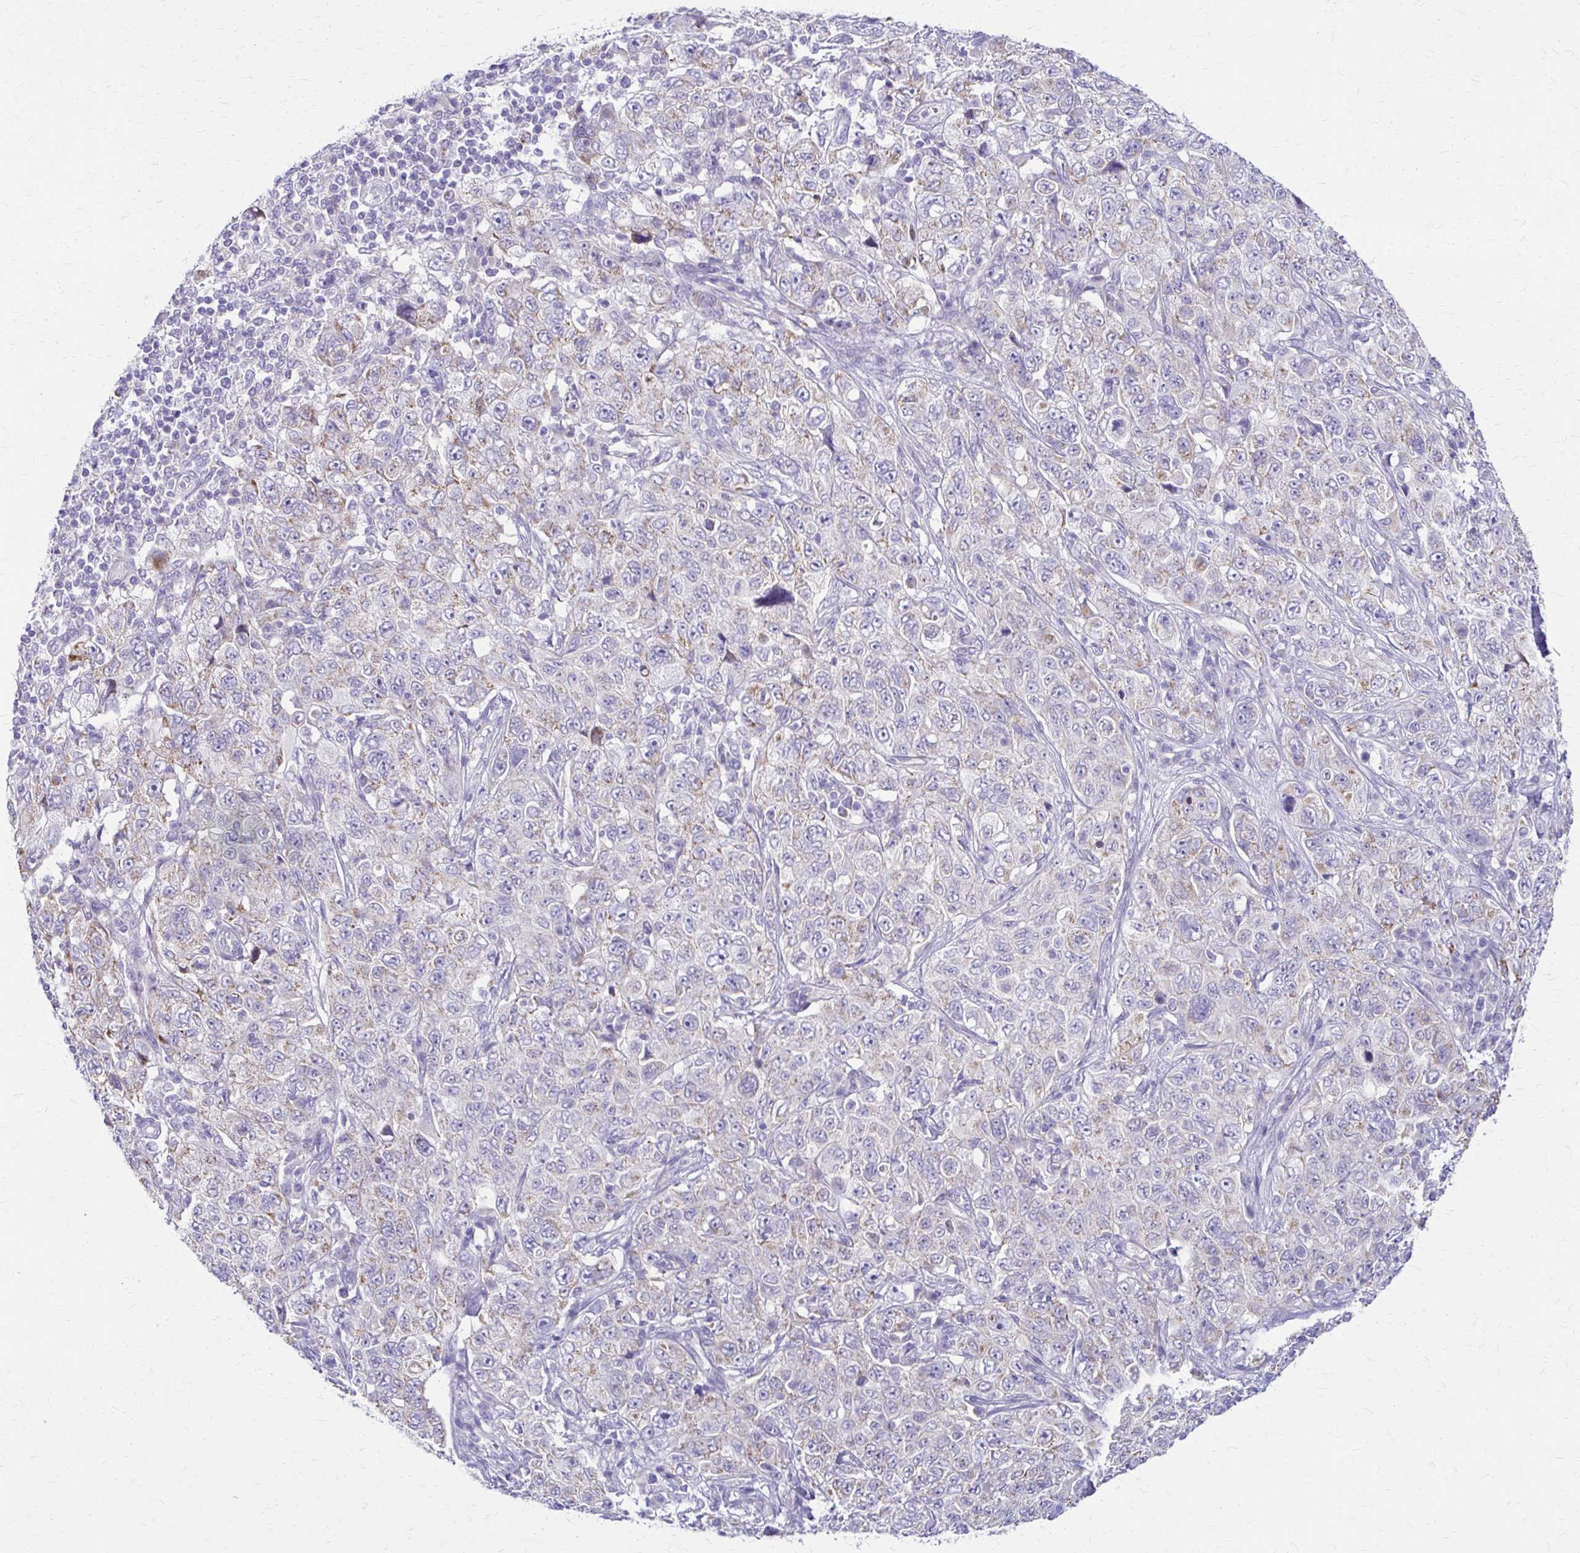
{"staining": {"intensity": "negative", "quantity": "none", "location": "none"}, "tissue": "pancreatic cancer", "cell_type": "Tumor cells", "image_type": "cancer", "snomed": [{"axis": "morphology", "description": "Adenocarcinoma, NOS"}, {"axis": "topography", "description": "Pancreas"}], "caption": "Tumor cells show no significant staining in pancreatic cancer (adenocarcinoma).", "gene": "SAMD13", "patient": {"sex": "male", "age": 68}}